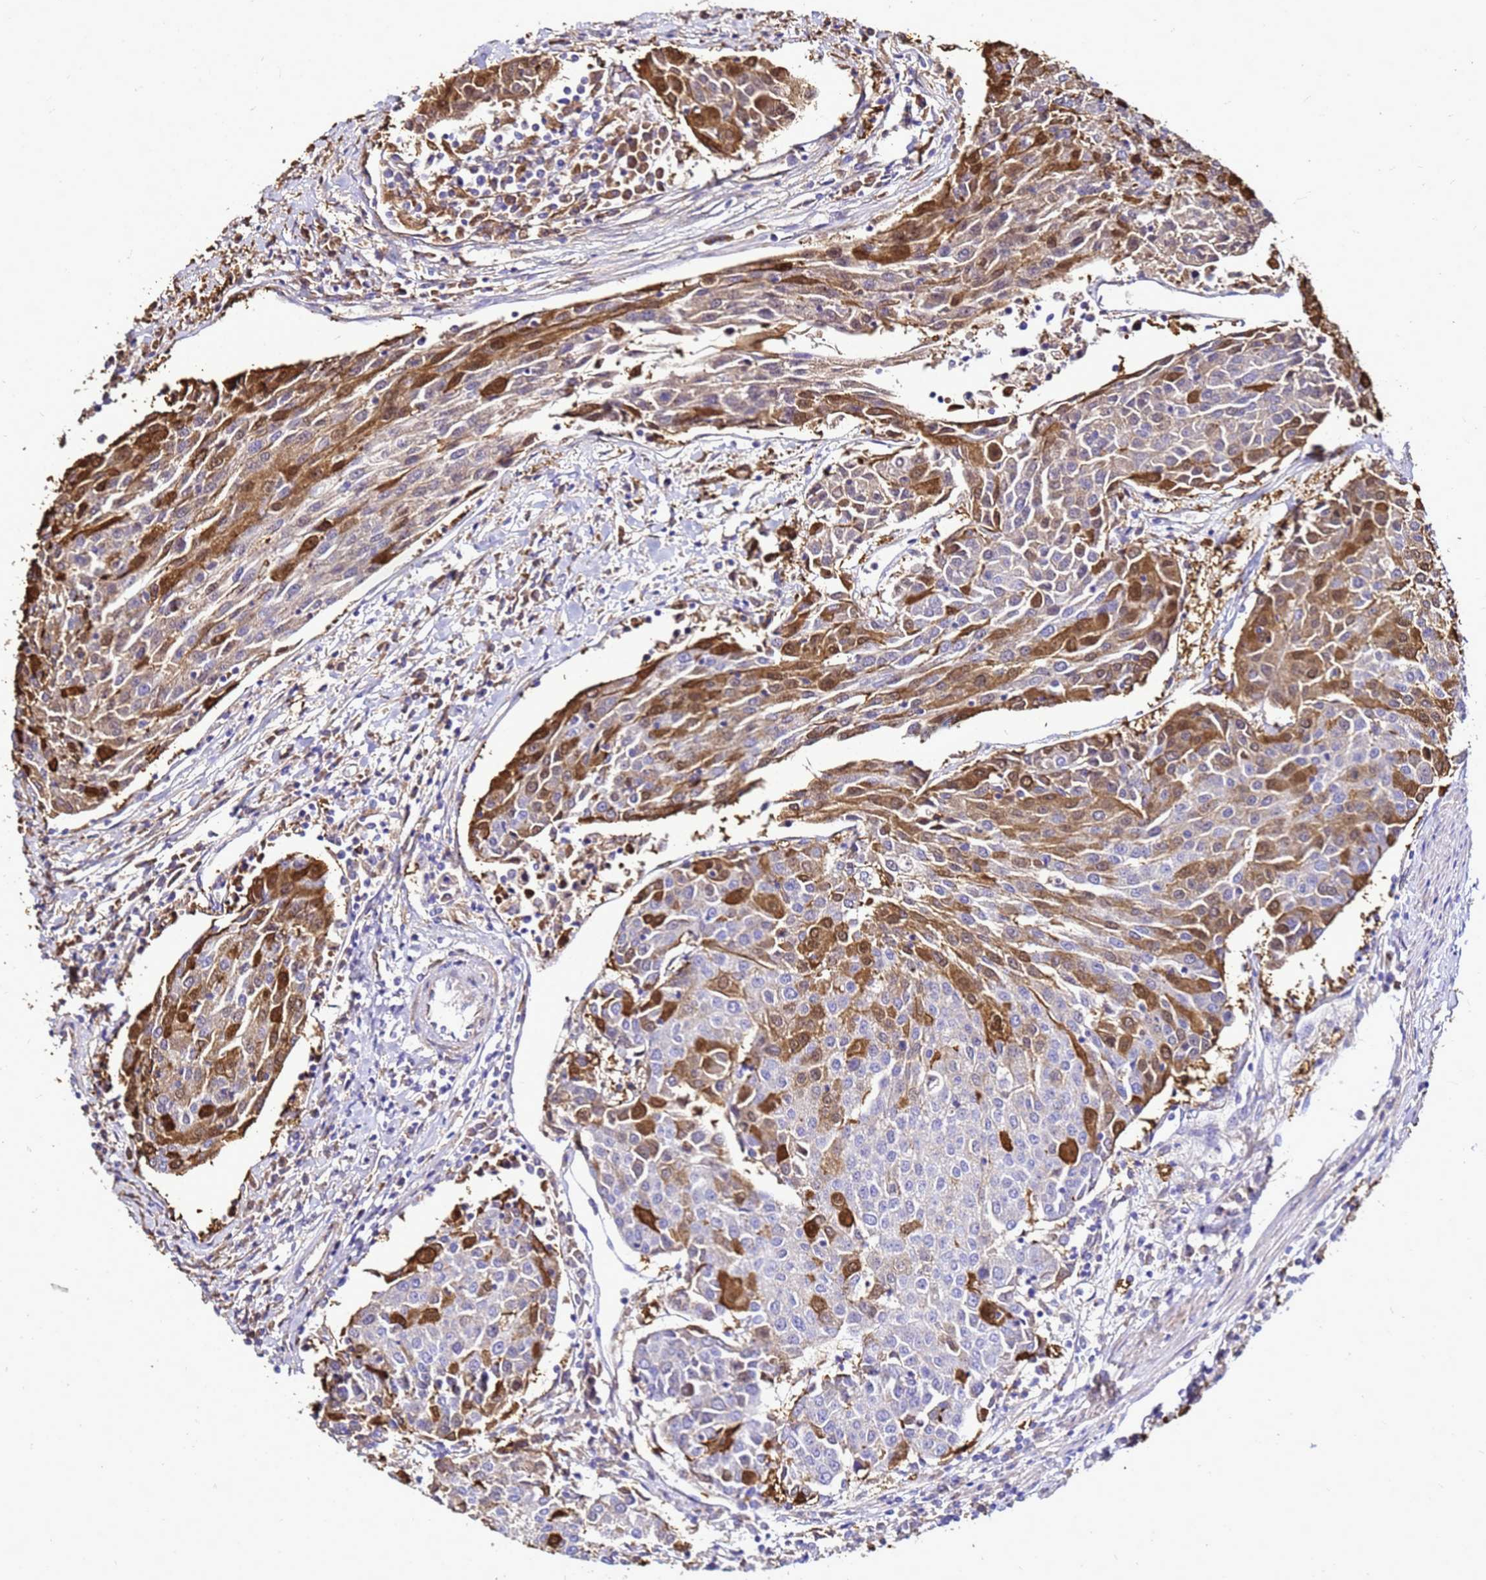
{"staining": {"intensity": "moderate", "quantity": "25%-75%", "location": "cytoplasmic/membranous,nuclear"}, "tissue": "urothelial cancer", "cell_type": "Tumor cells", "image_type": "cancer", "snomed": [{"axis": "morphology", "description": "Urothelial carcinoma, High grade"}, {"axis": "topography", "description": "Urinary bladder"}], "caption": "IHC micrograph of neoplastic tissue: human high-grade urothelial carcinoma stained using IHC displays medium levels of moderate protein expression localized specifically in the cytoplasmic/membranous and nuclear of tumor cells, appearing as a cytoplasmic/membranous and nuclear brown color.", "gene": "S100A2", "patient": {"sex": "female", "age": 85}}